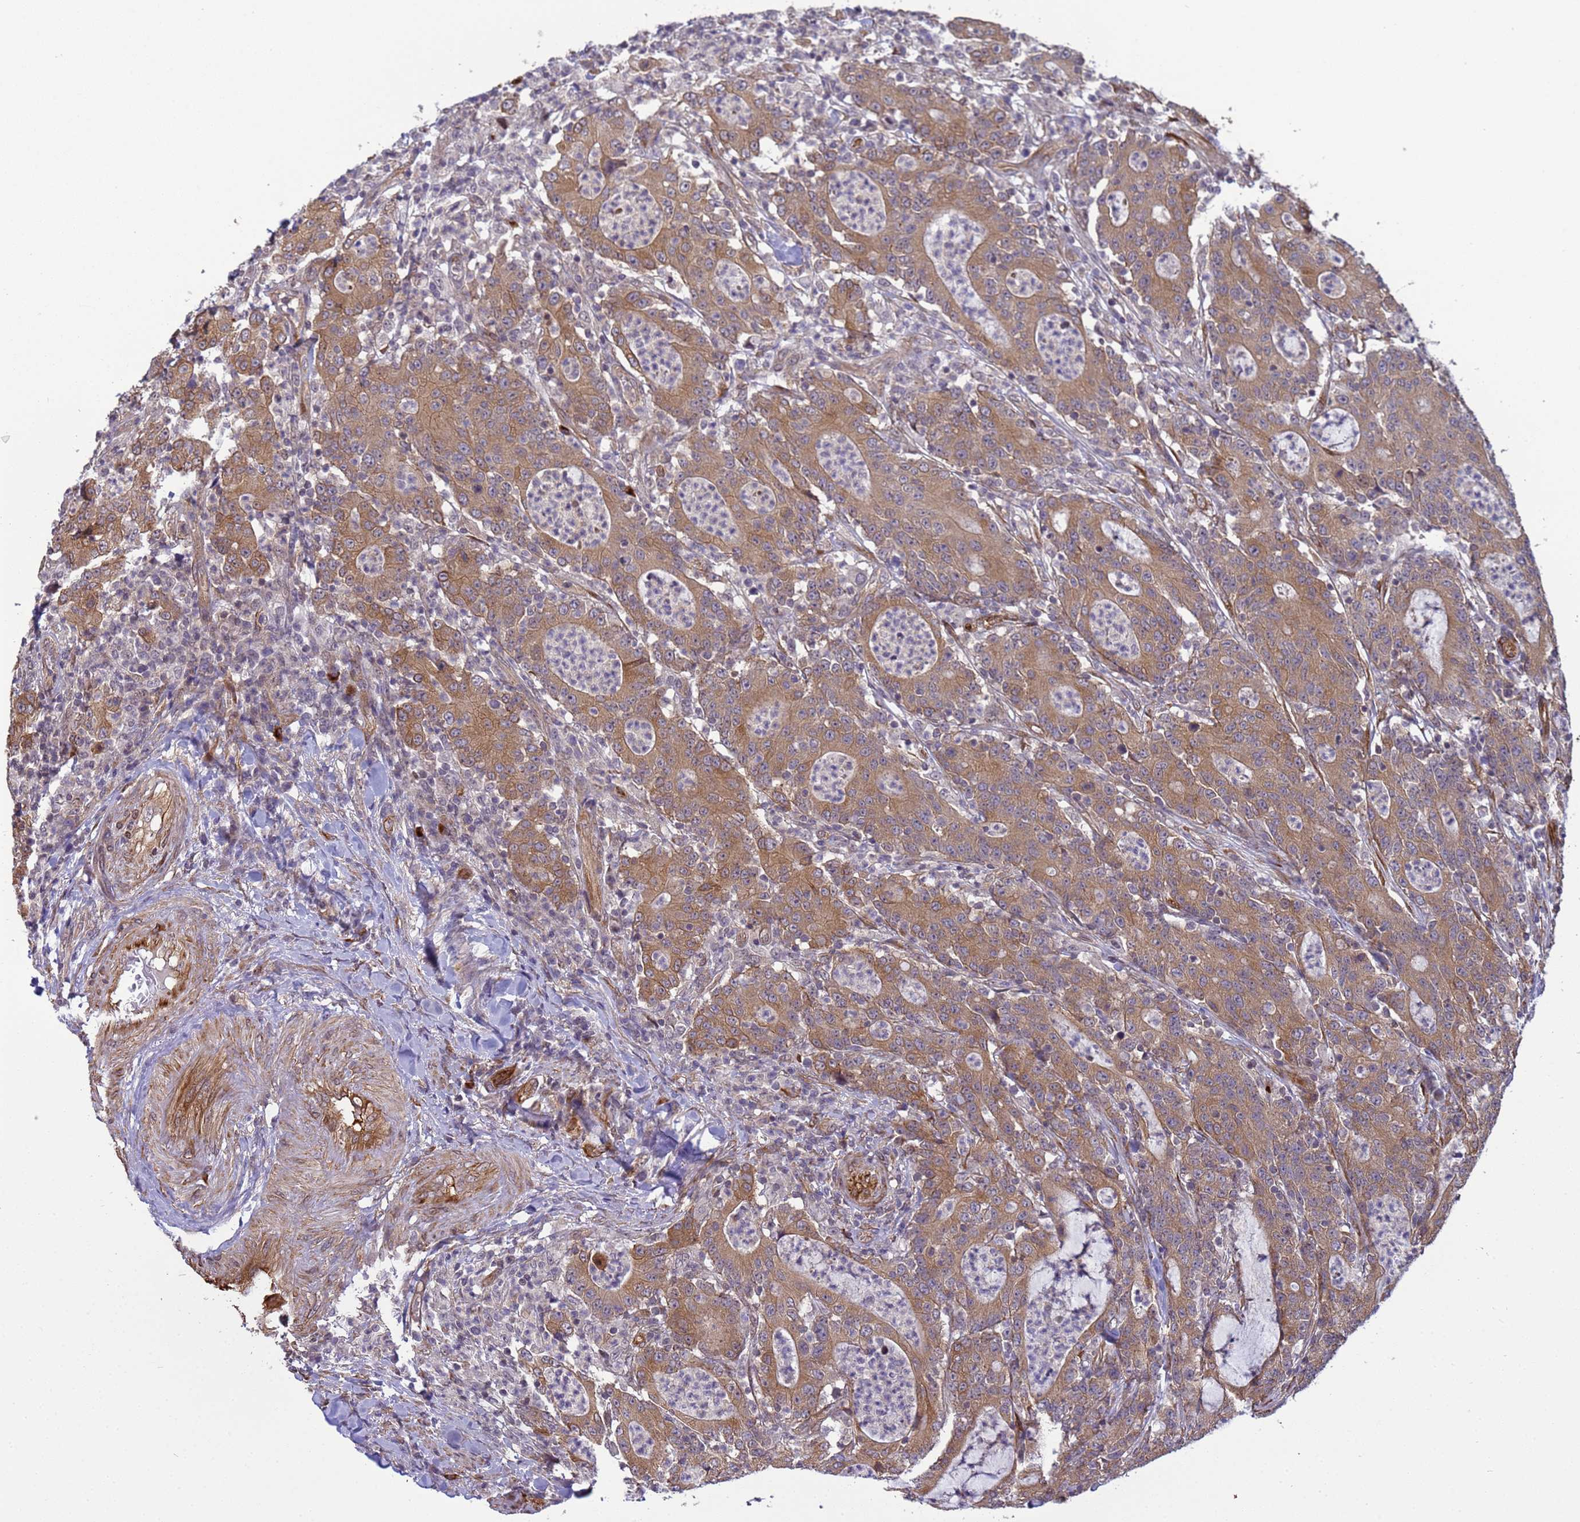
{"staining": {"intensity": "moderate", "quantity": ">75%", "location": "cytoplasmic/membranous"}, "tissue": "colorectal cancer", "cell_type": "Tumor cells", "image_type": "cancer", "snomed": [{"axis": "morphology", "description": "Adenocarcinoma, NOS"}, {"axis": "topography", "description": "Colon"}], "caption": "A micrograph of human adenocarcinoma (colorectal) stained for a protein displays moderate cytoplasmic/membranous brown staining in tumor cells.", "gene": "ITGB4", "patient": {"sex": "male", "age": 83}}